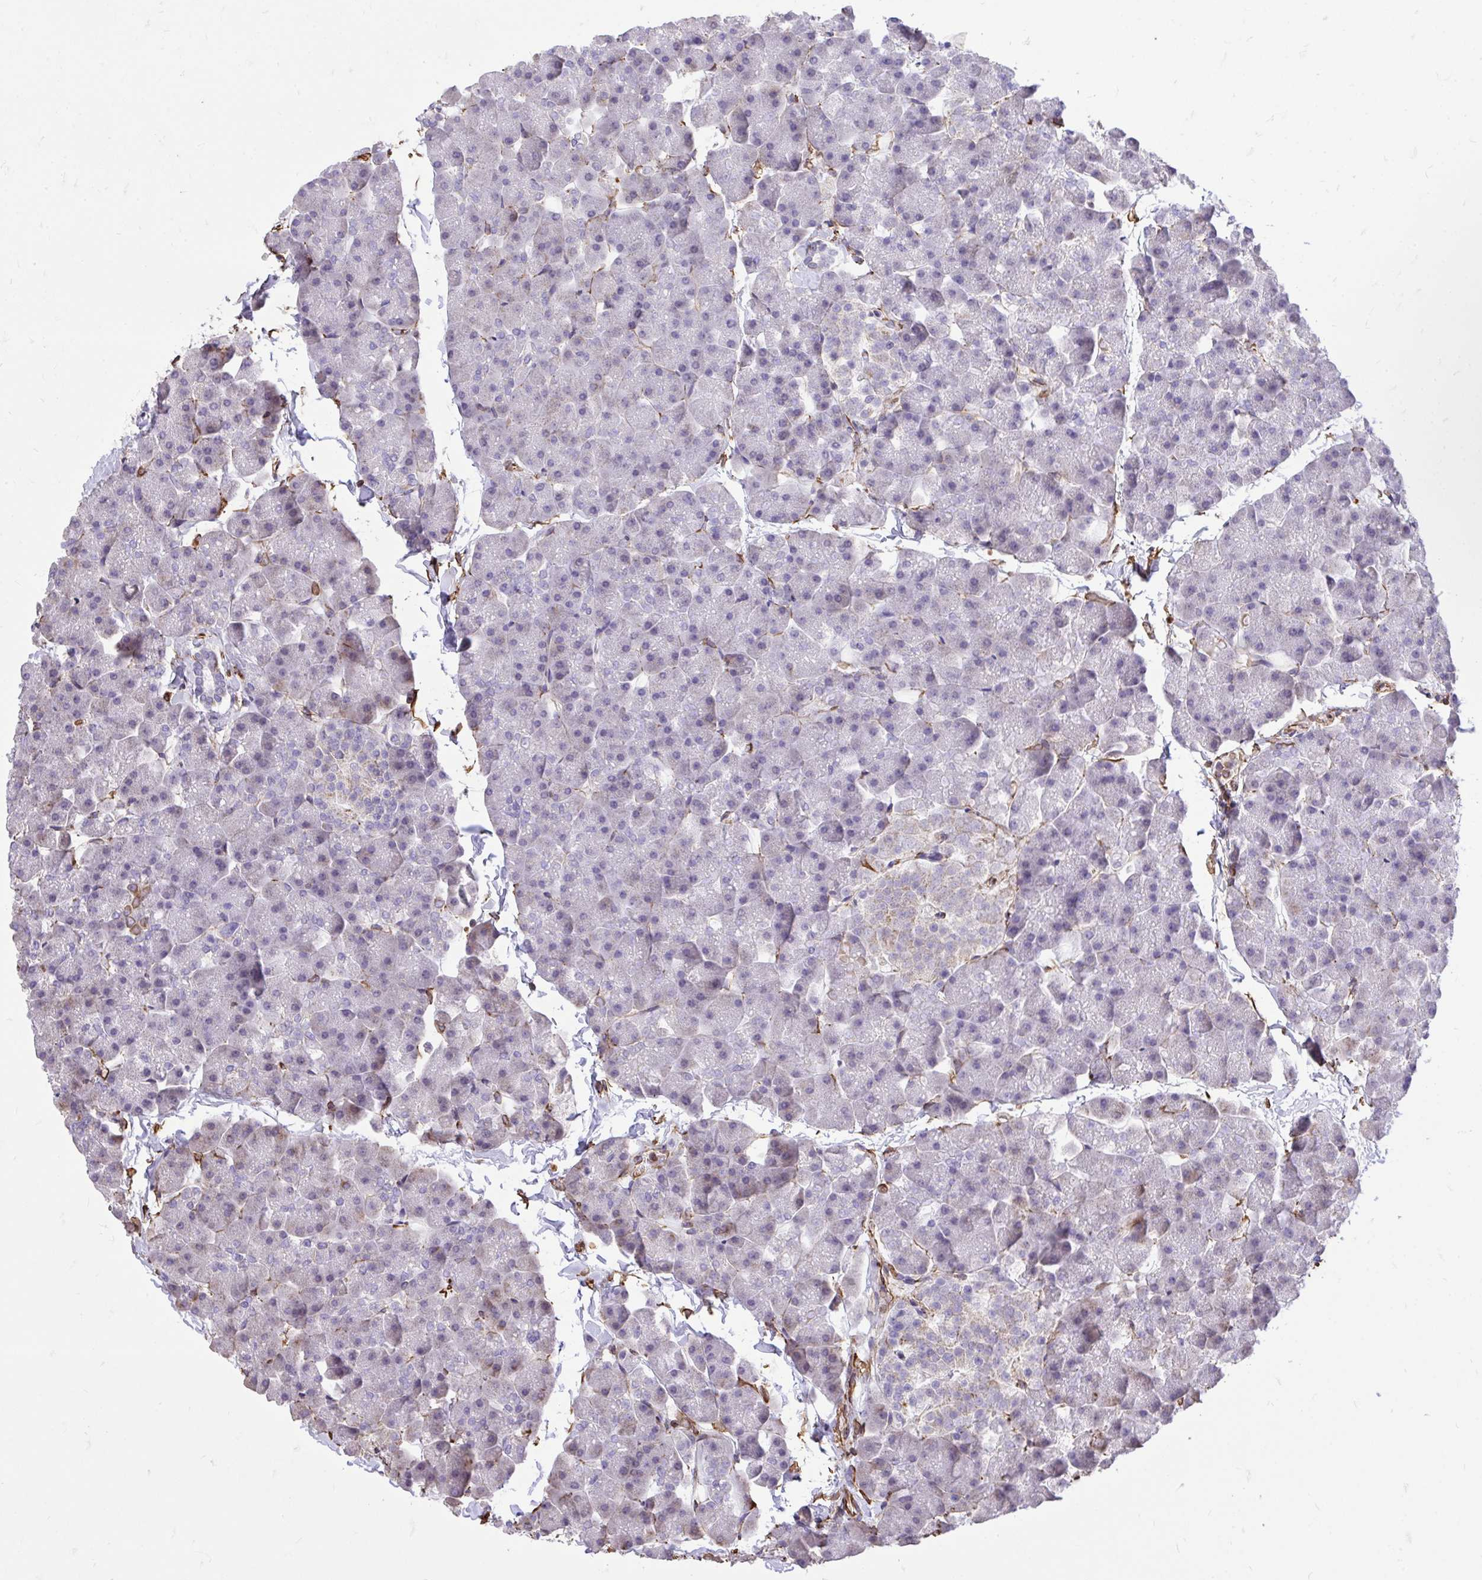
{"staining": {"intensity": "moderate", "quantity": "<25%", "location": "cytoplasmic/membranous"}, "tissue": "pancreas", "cell_type": "Exocrine glandular cells", "image_type": "normal", "snomed": [{"axis": "morphology", "description": "Normal tissue, NOS"}, {"axis": "topography", "description": "Pancreas"}], "caption": "Moderate cytoplasmic/membranous protein staining is appreciated in about <25% of exocrine glandular cells in pancreas.", "gene": "RNF103", "patient": {"sex": "male", "age": 35}}